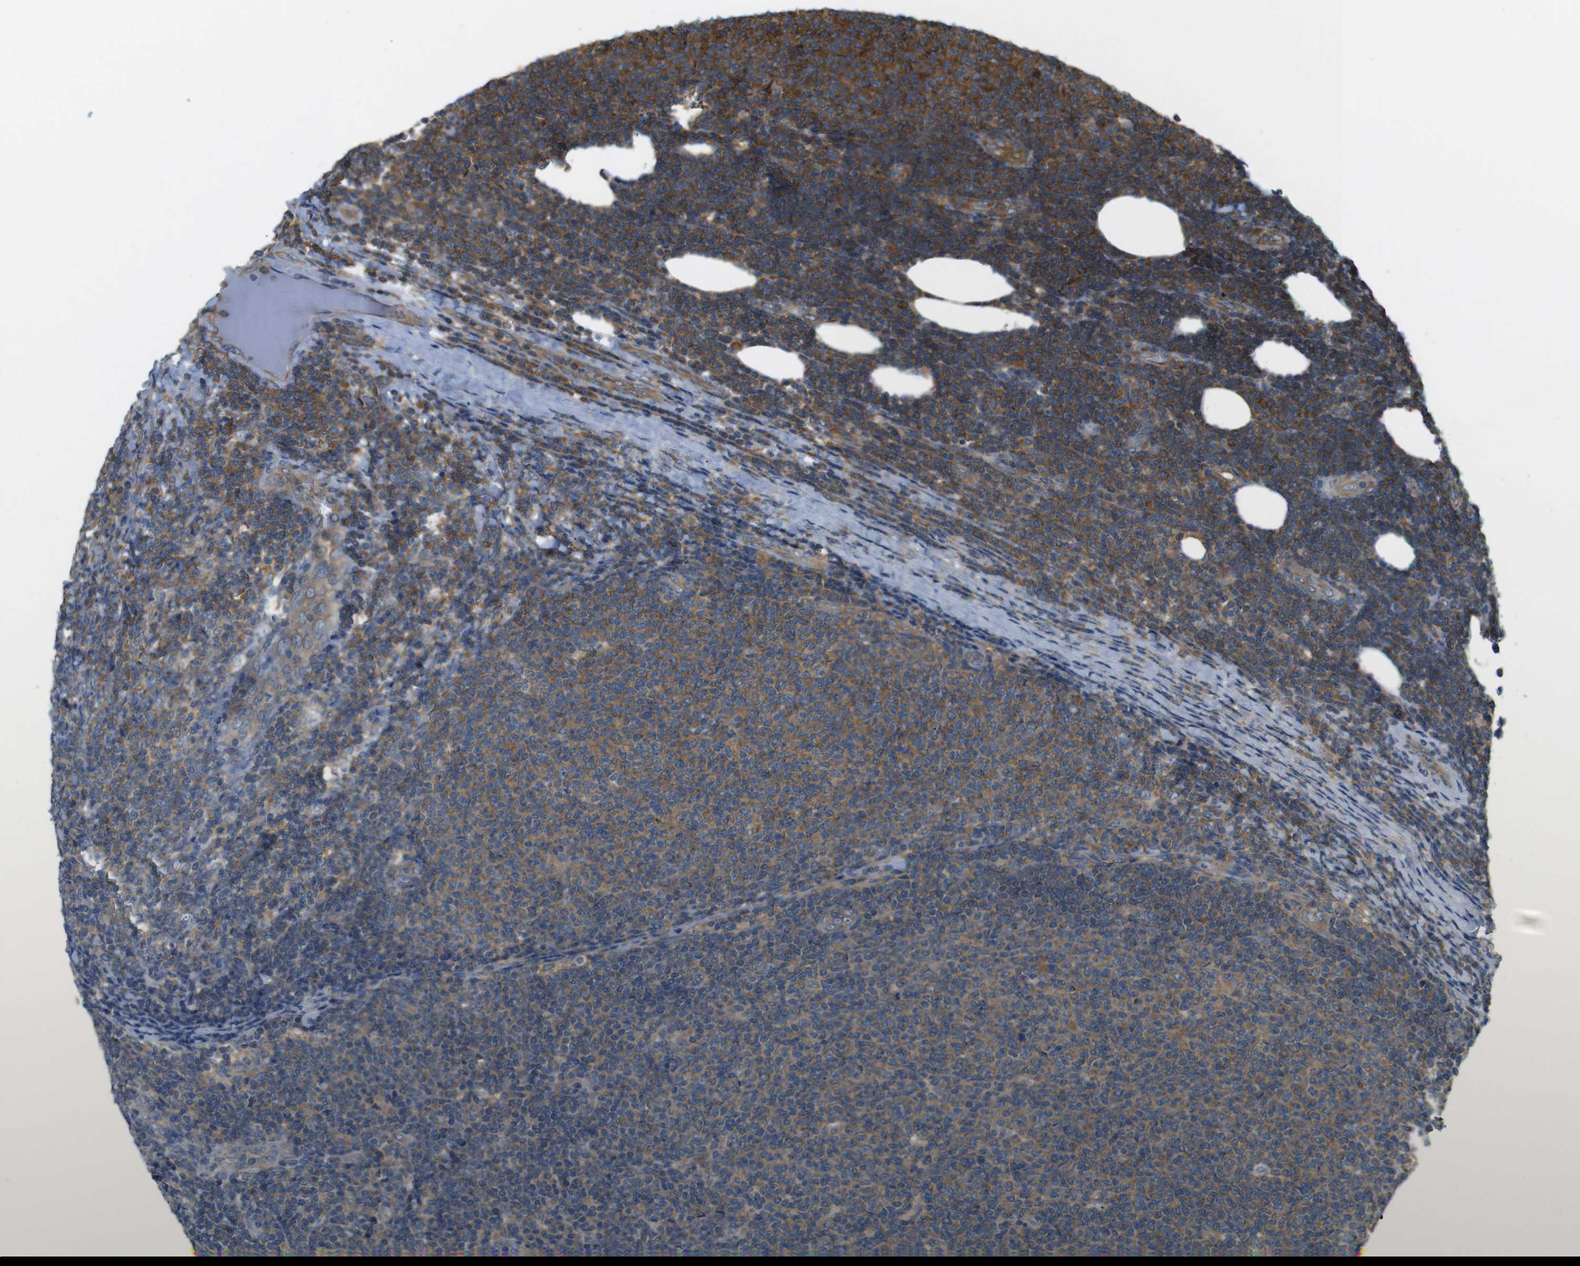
{"staining": {"intensity": "moderate", "quantity": ">75%", "location": "cytoplasmic/membranous"}, "tissue": "lymphoma", "cell_type": "Tumor cells", "image_type": "cancer", "snomed": [{"axis": "morphology", "description": "Malignant lymphoma, non-Hodgkin's type, Low grade"}, {"axis": "topography", "description": "Lymph node"}], "caption": "This is a micrograph of immunohistochemistry staining of lymphoma, which shows moderate staining in the cytoplasmic/membranous of tumor cells.", "gene": "TSC1", "patient": {"sex": "male", "age": 66}}